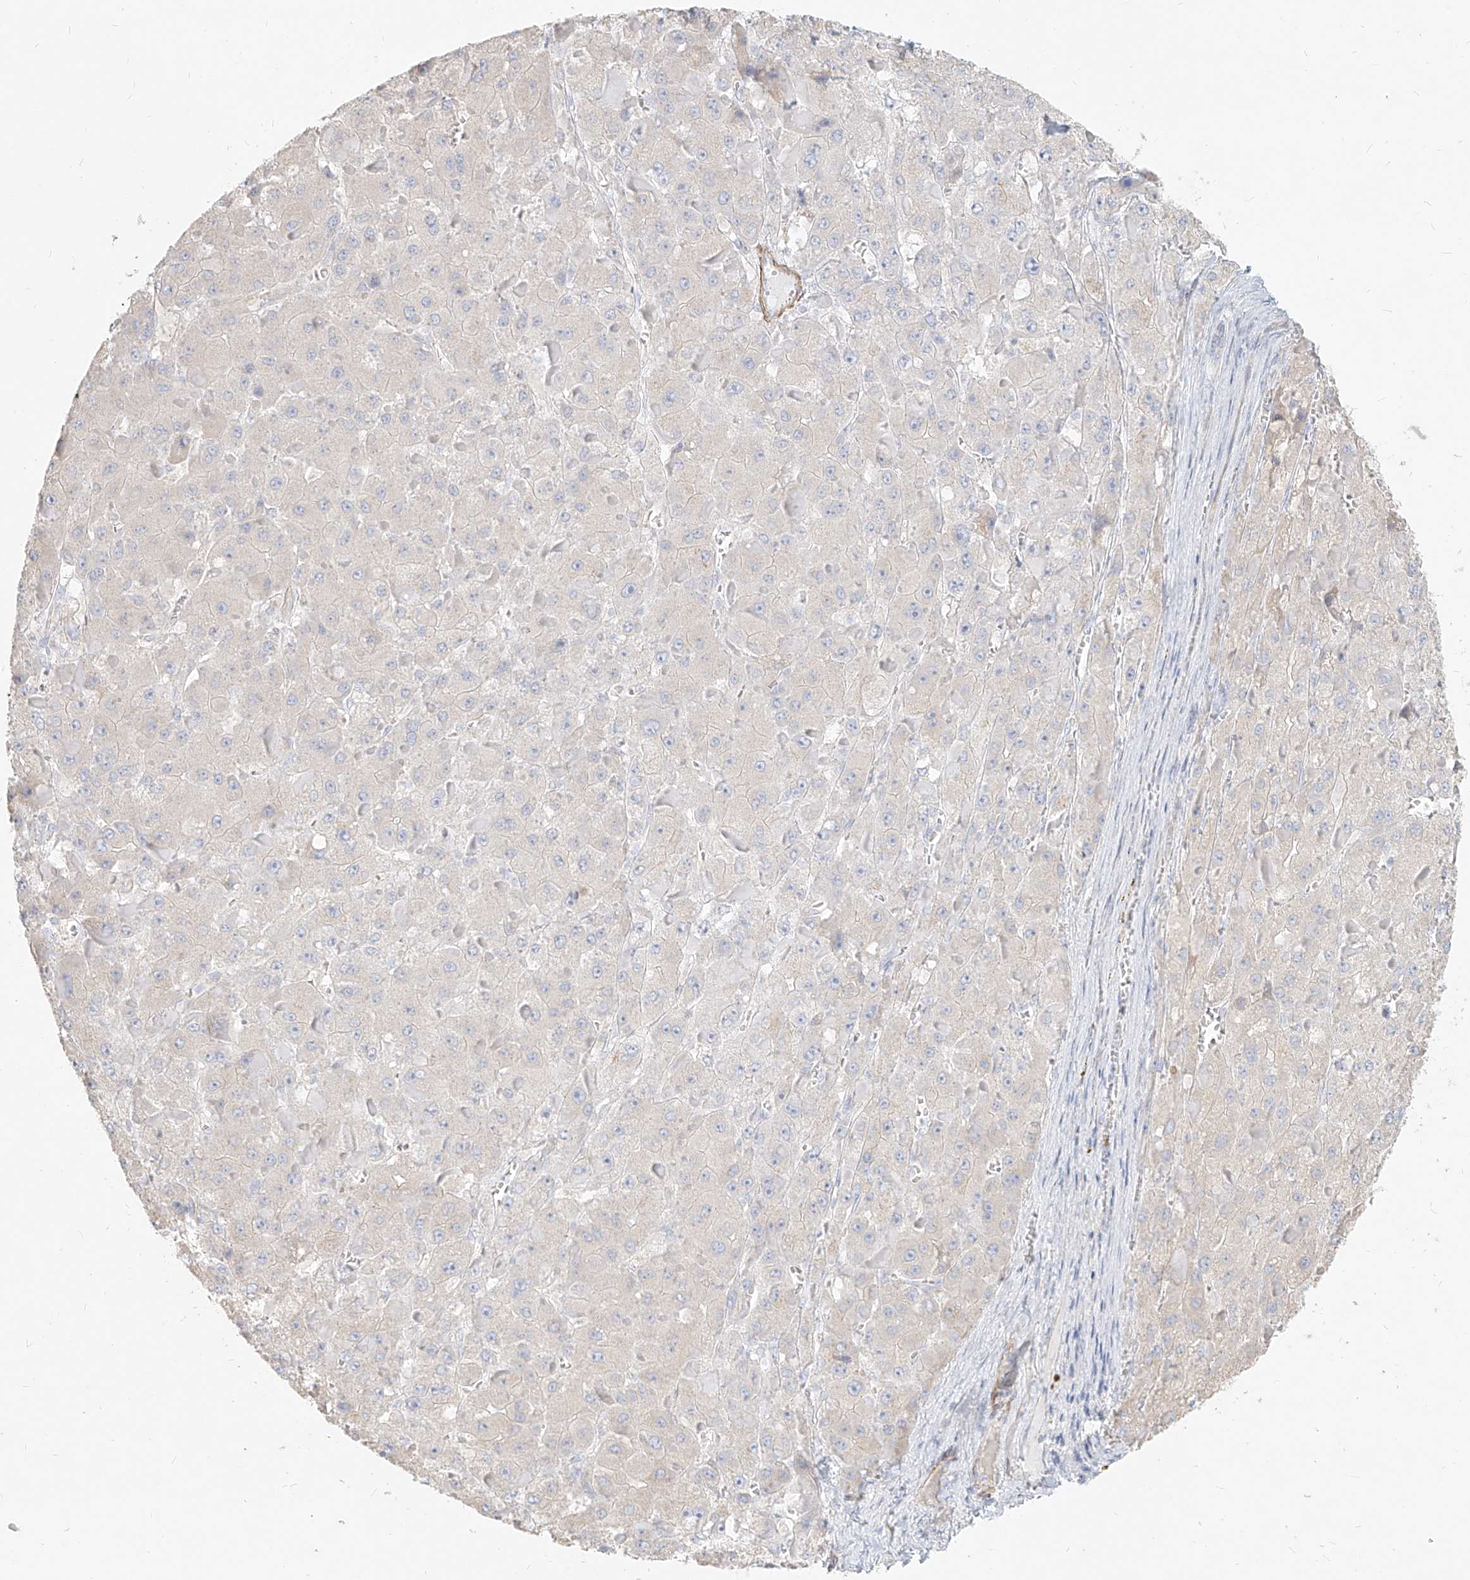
{"staining": {"intensity": "weak", "quantity": "<25%", "location": "cytoplasmic/membranous"}, "tissue": "liver cancer", "cell_type": "Tumor cells", "image_type": "cancer", "snomed": [{"axis": "morphology", "description": "Carcinoma, Hepatocellular, NOS"}, {"axis": "topography", "description": "Liver"}], "caption": "Tumor cells show no significant protein staining in hepatocellular carcinoma (liver).", "gene": "ITPKB", "patient": {"sex": "female", "age": 73}}